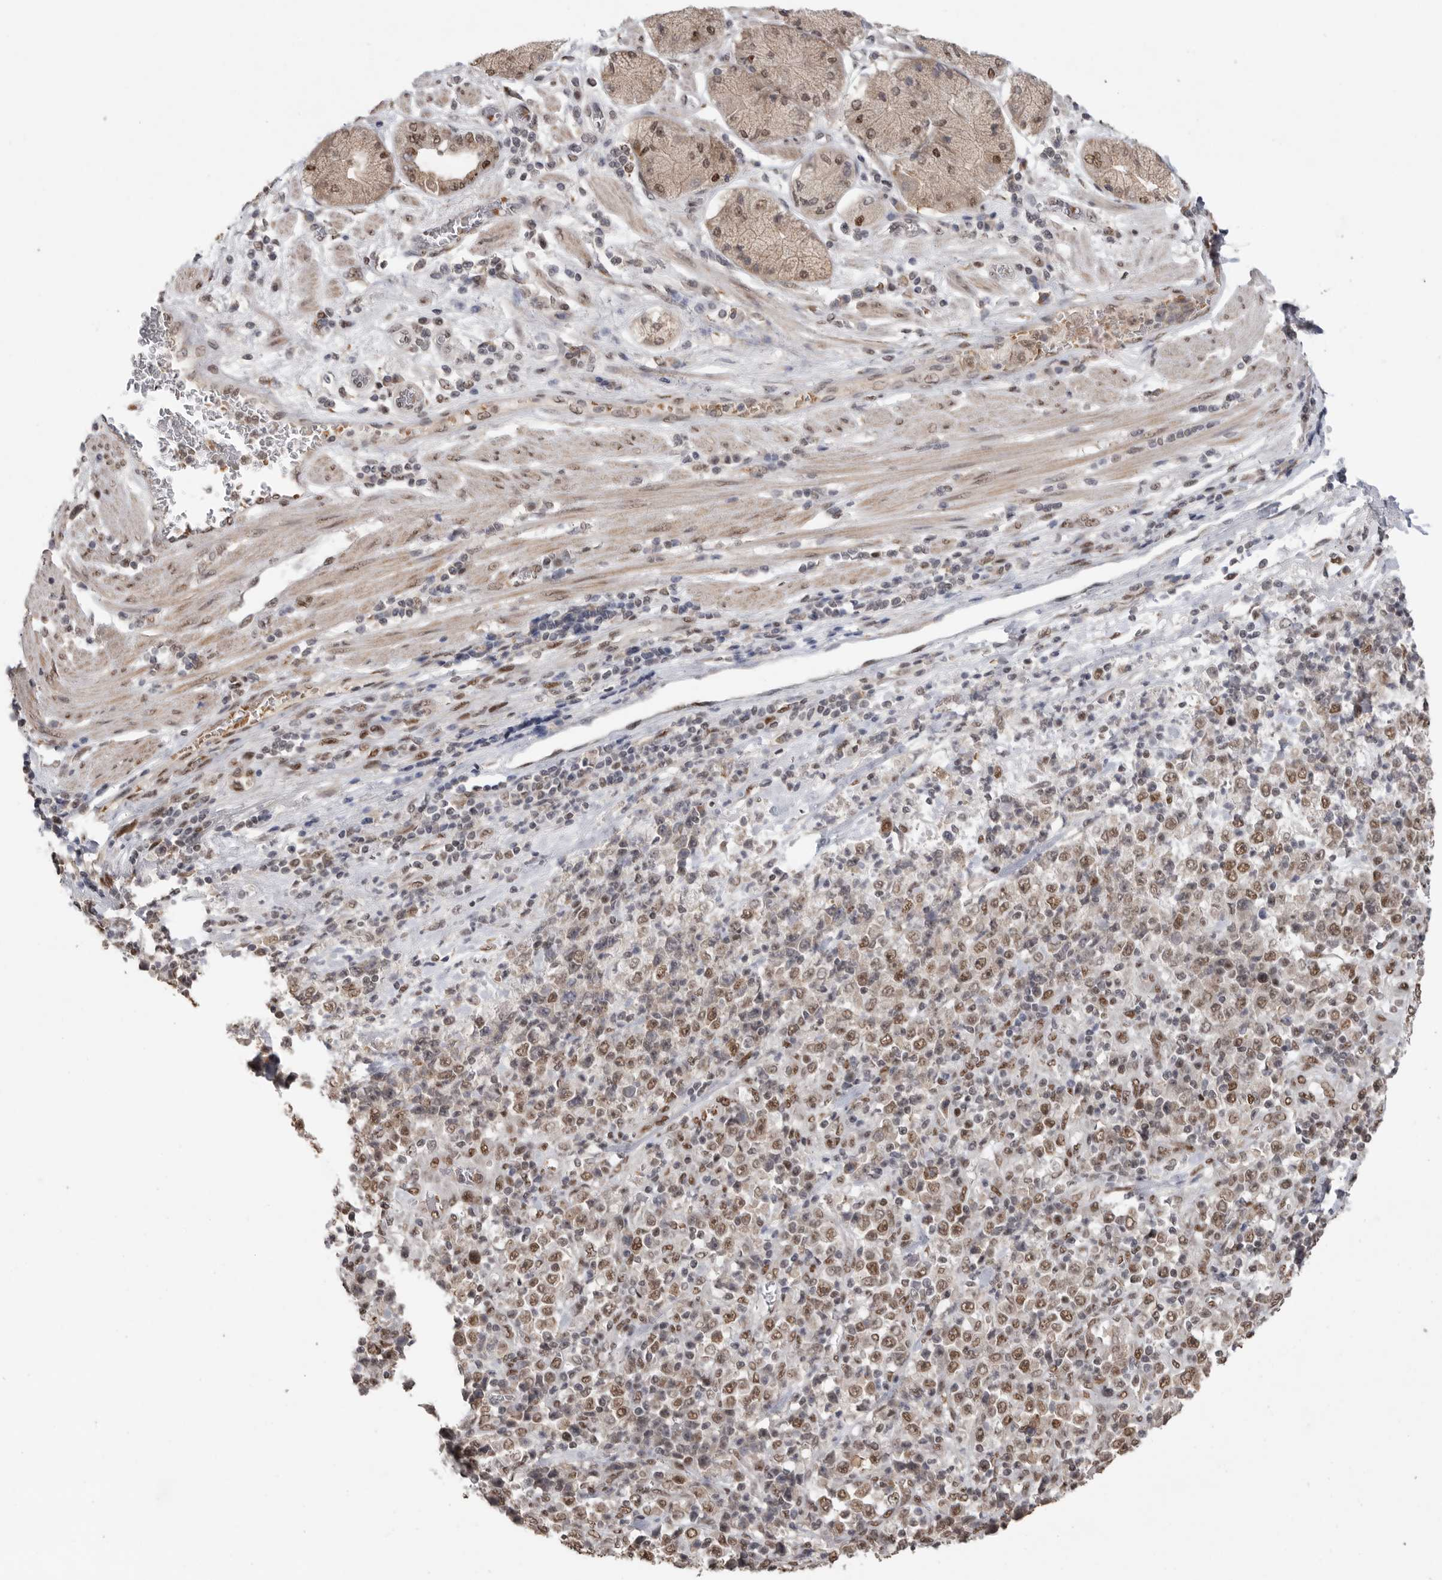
{"staining": {"intensity": "moderate", "quantity": ">75%", "location": "nuclear"}, "tissue": "stomach cancer", "cell_type": "Tumor cells", "image_type": "cancer", "snomed": [{"axis": "morphology", "description": "Normal tissue, NOS"}, {"axis": "morphology", "description": "Adenocarcinoma, NOS"}, {"axis": "topography", "description": "Stomach, upper"}, {"axis": "topography", "description": "Stomach"}], "caption": "Immunohistochemical staining of human adenocarcinoma (stomach) exhibits medium levels of moderate nuclear positivity in about >75% of tumor cells.", "gene": "PPP1R10", "patient": {"sex": "male", "age": 59}}